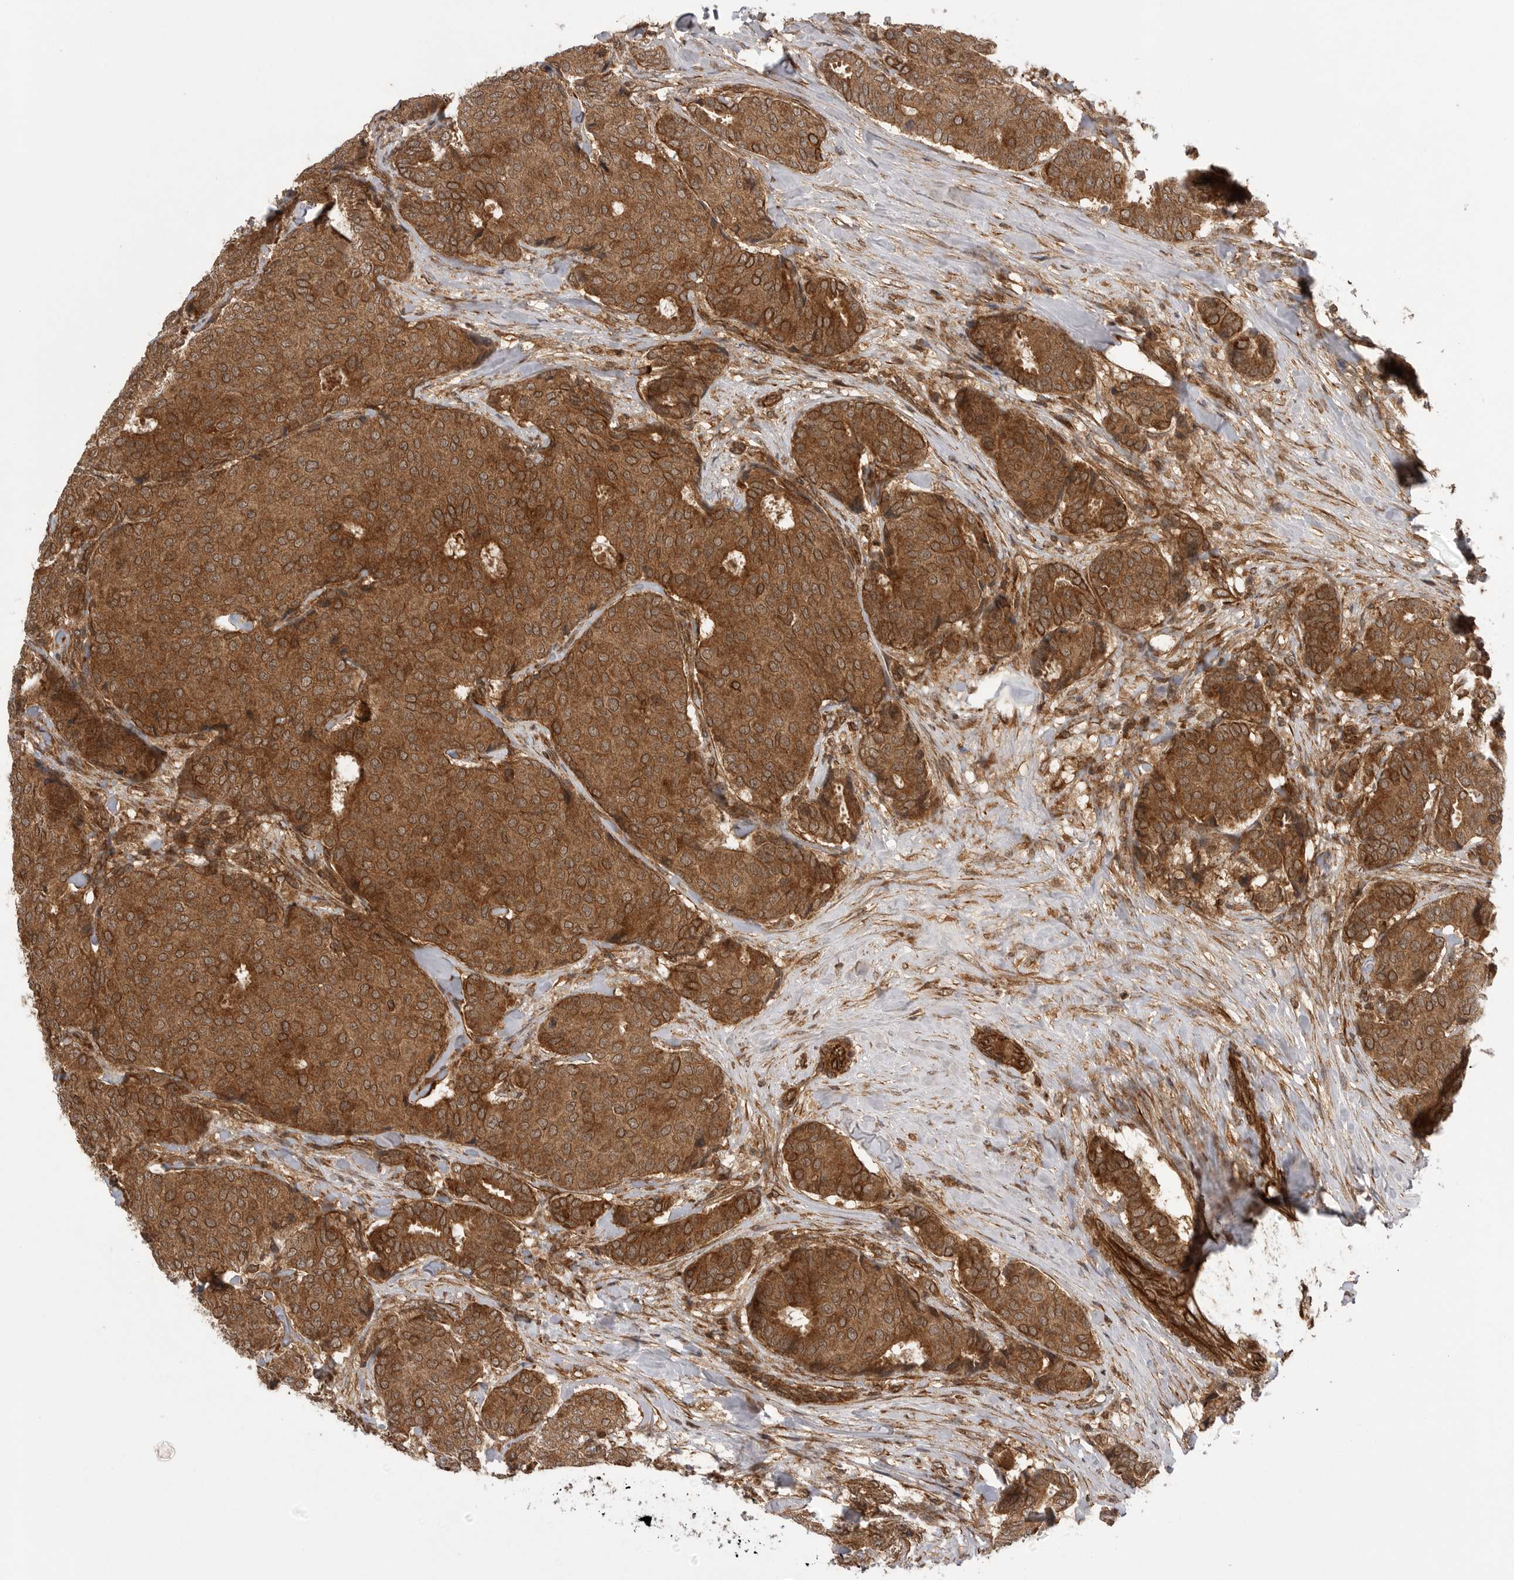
{"staining": {"intensity": "strong", "quantity": ">75%", "location": "cytoplasmic/membranous"}, "tissue": "breast cancer", "cell_type": "Tumor cells", "image_type": "cancer", "snomed": [{"axis": "morphology", "description": "Duct carcinoma"}, {"axis": "topography", "description": "Breast"}], "caption": "Immunohistochemical staining of breast cancer (intraductal carcinoma) displays strong cytoplasmic/membranous protein staining in approximately >75% of tumor cells. The staining was performed using DAB (3,3'-diaminobenzidine) to visualize the protein expression in brown, while the nuclei were stained in blue with hematoxylin (Magnification: 20x).", "gene": "PRDX4", "patient": {"sex": "female", "age": 75}}